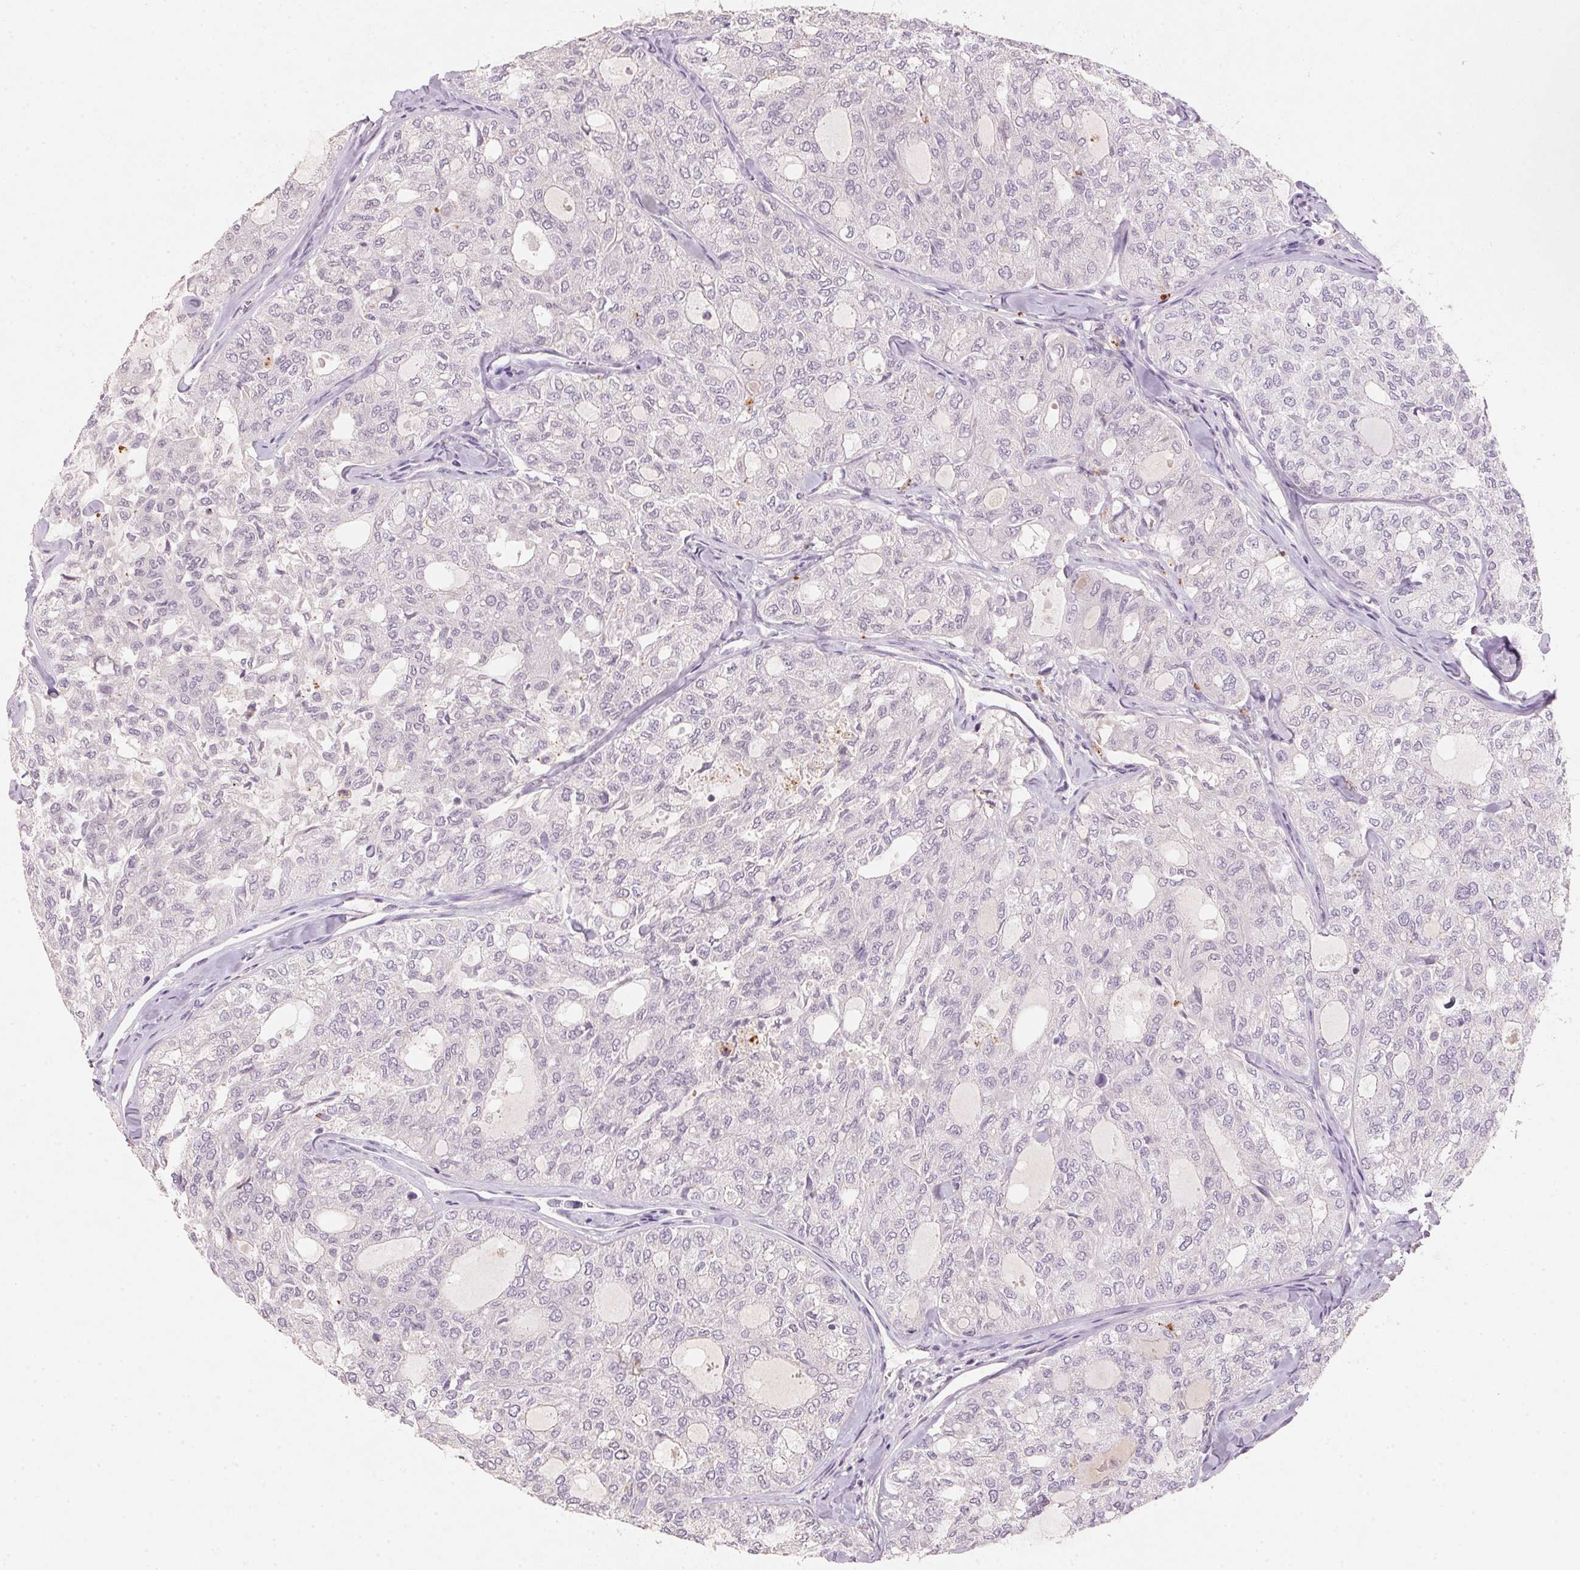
{"staining": {"intensity": "negative", "quantity": "none", "location": "none"}, "tissue": "thyroid cancer", "cell_type": "Tumor cells", "image_type": "cancer", "snomed": [{"axis": "morphology", "description": "Follicular adenoma carcinoma, NOS"}, {"axis": "topography", "description": "Thyroid gland"}], "caption": "This is a histopathology image of immunohistochemistry staining of thyroid follicular adenoma carcinoma, which shows no positivity in tumor cells.", "gene": "CXCL5", "patient": {"sex": "male", "age": 75}}